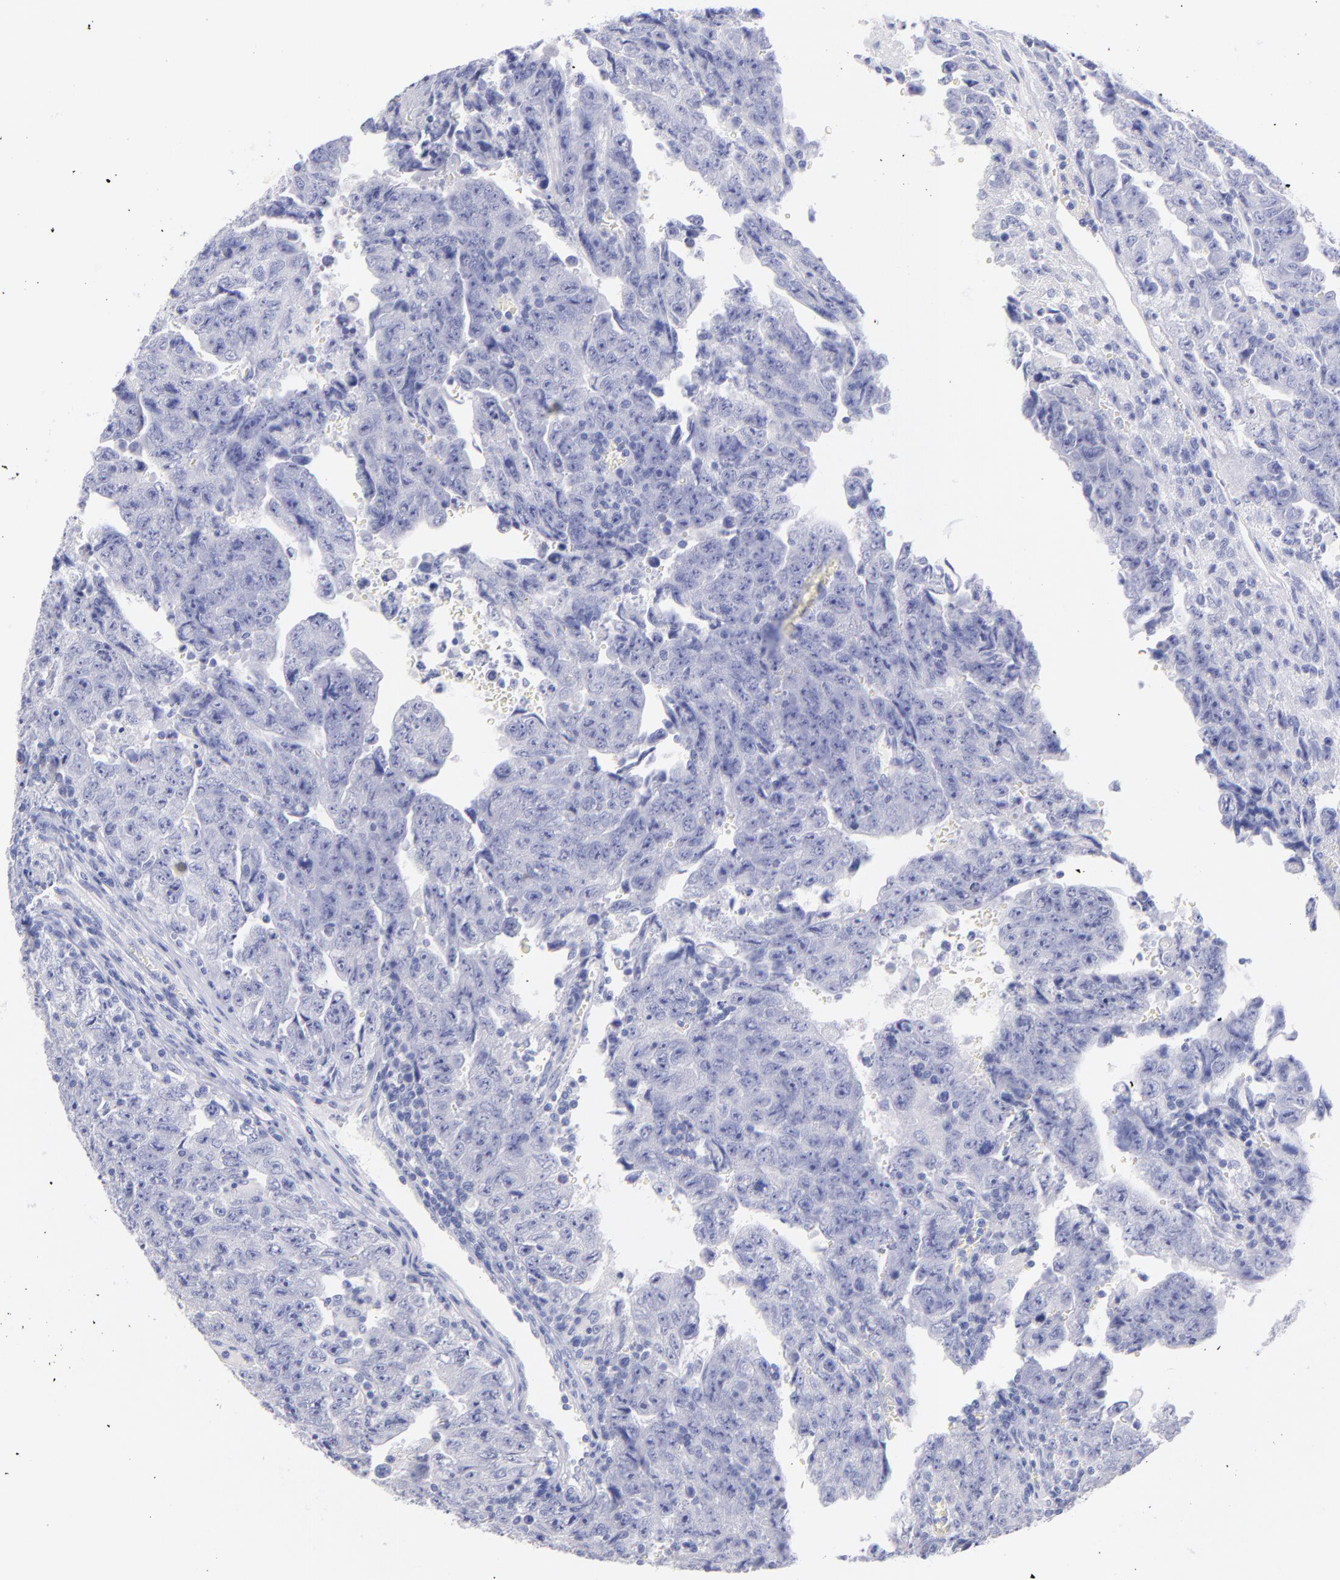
{"staining": {"intensity": "negative", "quantity": "none", "location": "none"}, "tissue": "testis cancer", "cell_type": "Tumor cells", "image_type": "cancer", "snomed": [{"axis": "morphology", "description": "Carcinoma, Embryonal, NOS"}, {"axis": "topography", "description": "Testis"}], "caption": "Testis cancer stained for a protein using IHC reveals no positivity tumor cells.", "gene": "SCGN", "patient": {"sex": "male", "age": 28}}